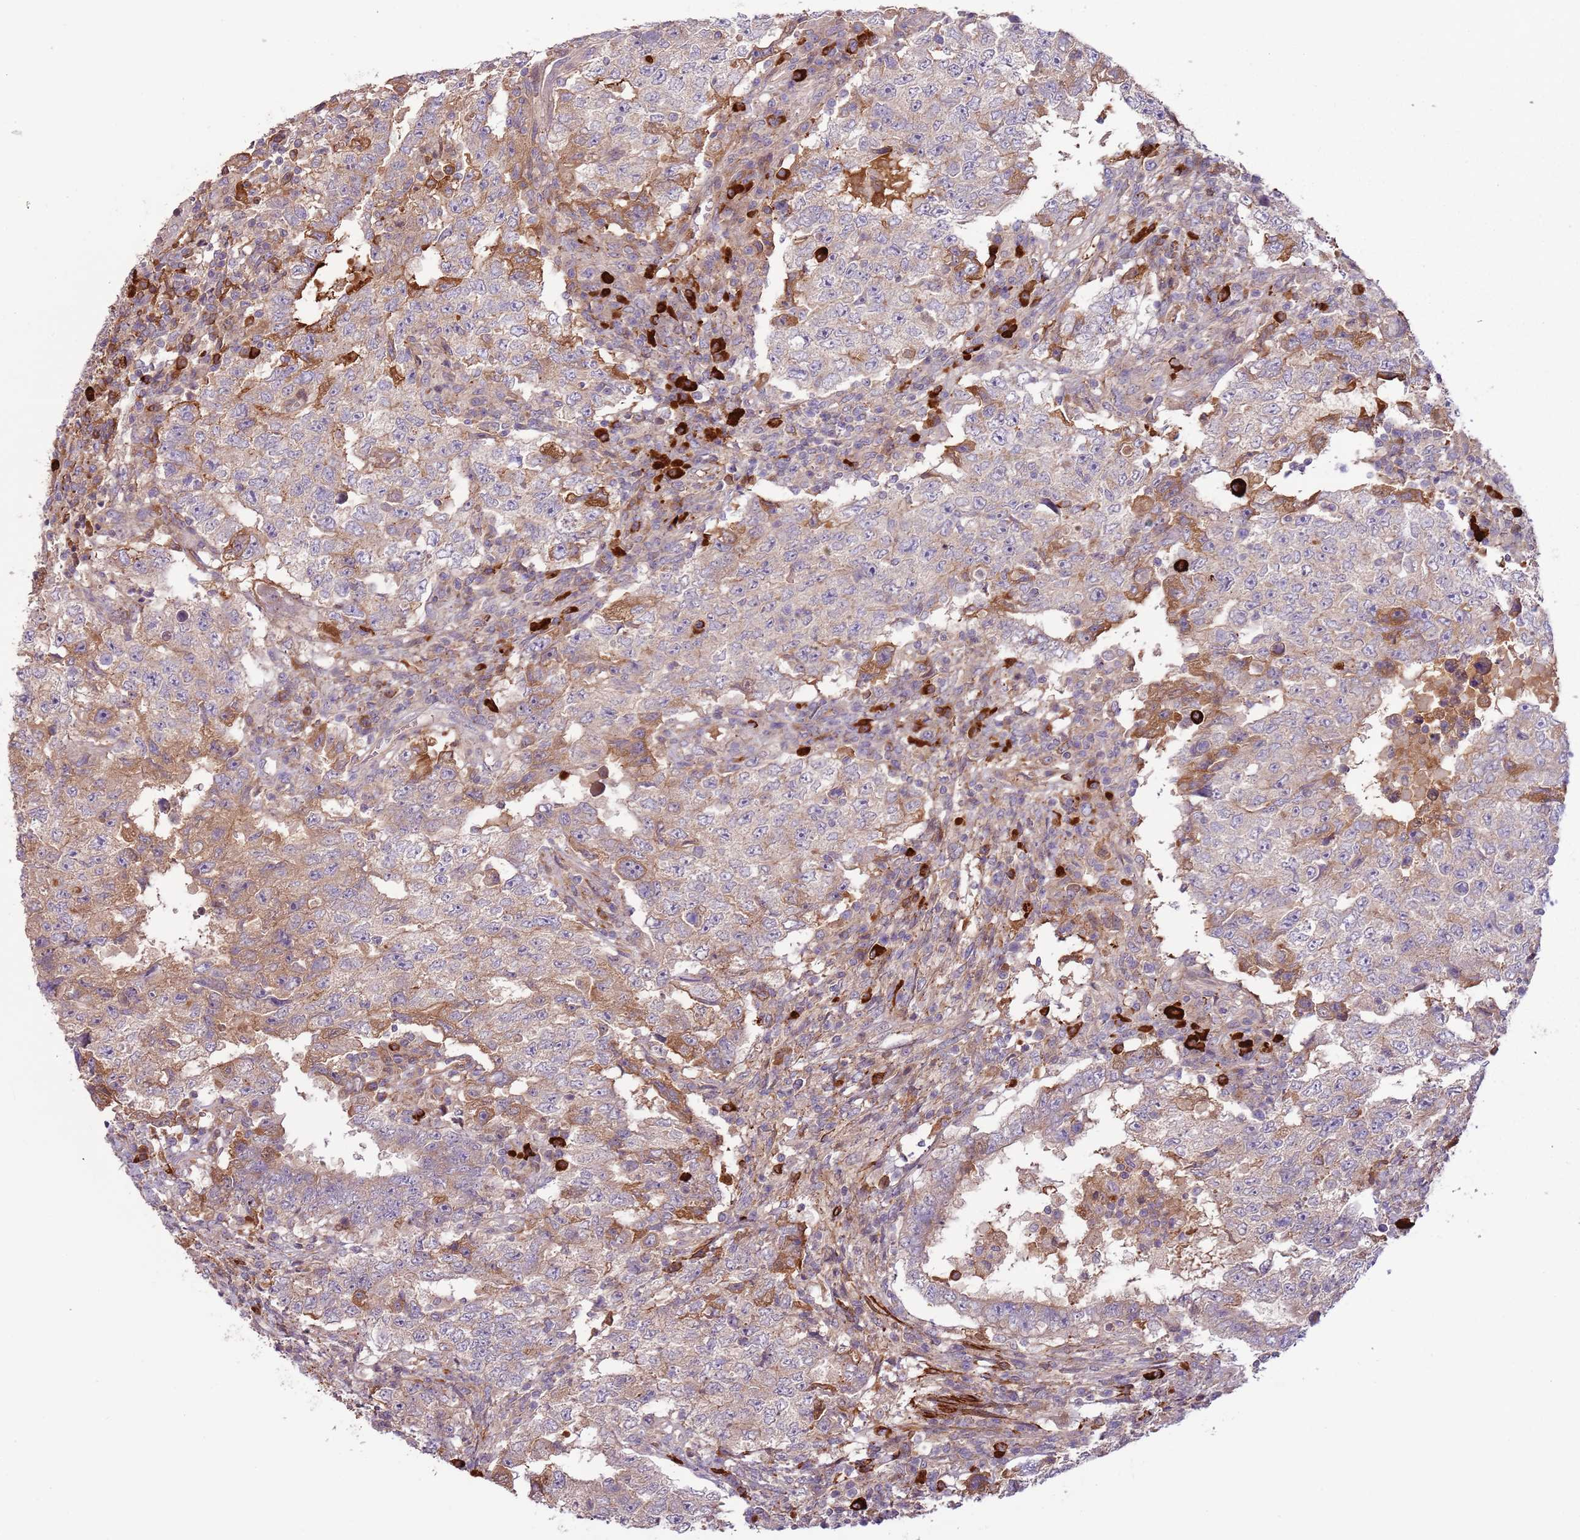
{"staining": {"intensity": "moderate", "quantity": "<25%", "location": "cytoplasmic/membranous"}, "tissue": "testis cancer", "cell_type": "Tumor cells", "image_type": "cancer", "snomed": [{"axis": "morphology", "description": "Carcinoma, Embryonal, NOS"}, {"axis": "topography", "description": "Testis"}], "caption": "IHC of testis embryonal carcinoma exhibits low levels of moderate cytoplasmic/membranous positivity in about <25% of tumor cells.", "gene": "RNF128", "patient": {"sex": "male", "age": 26}}